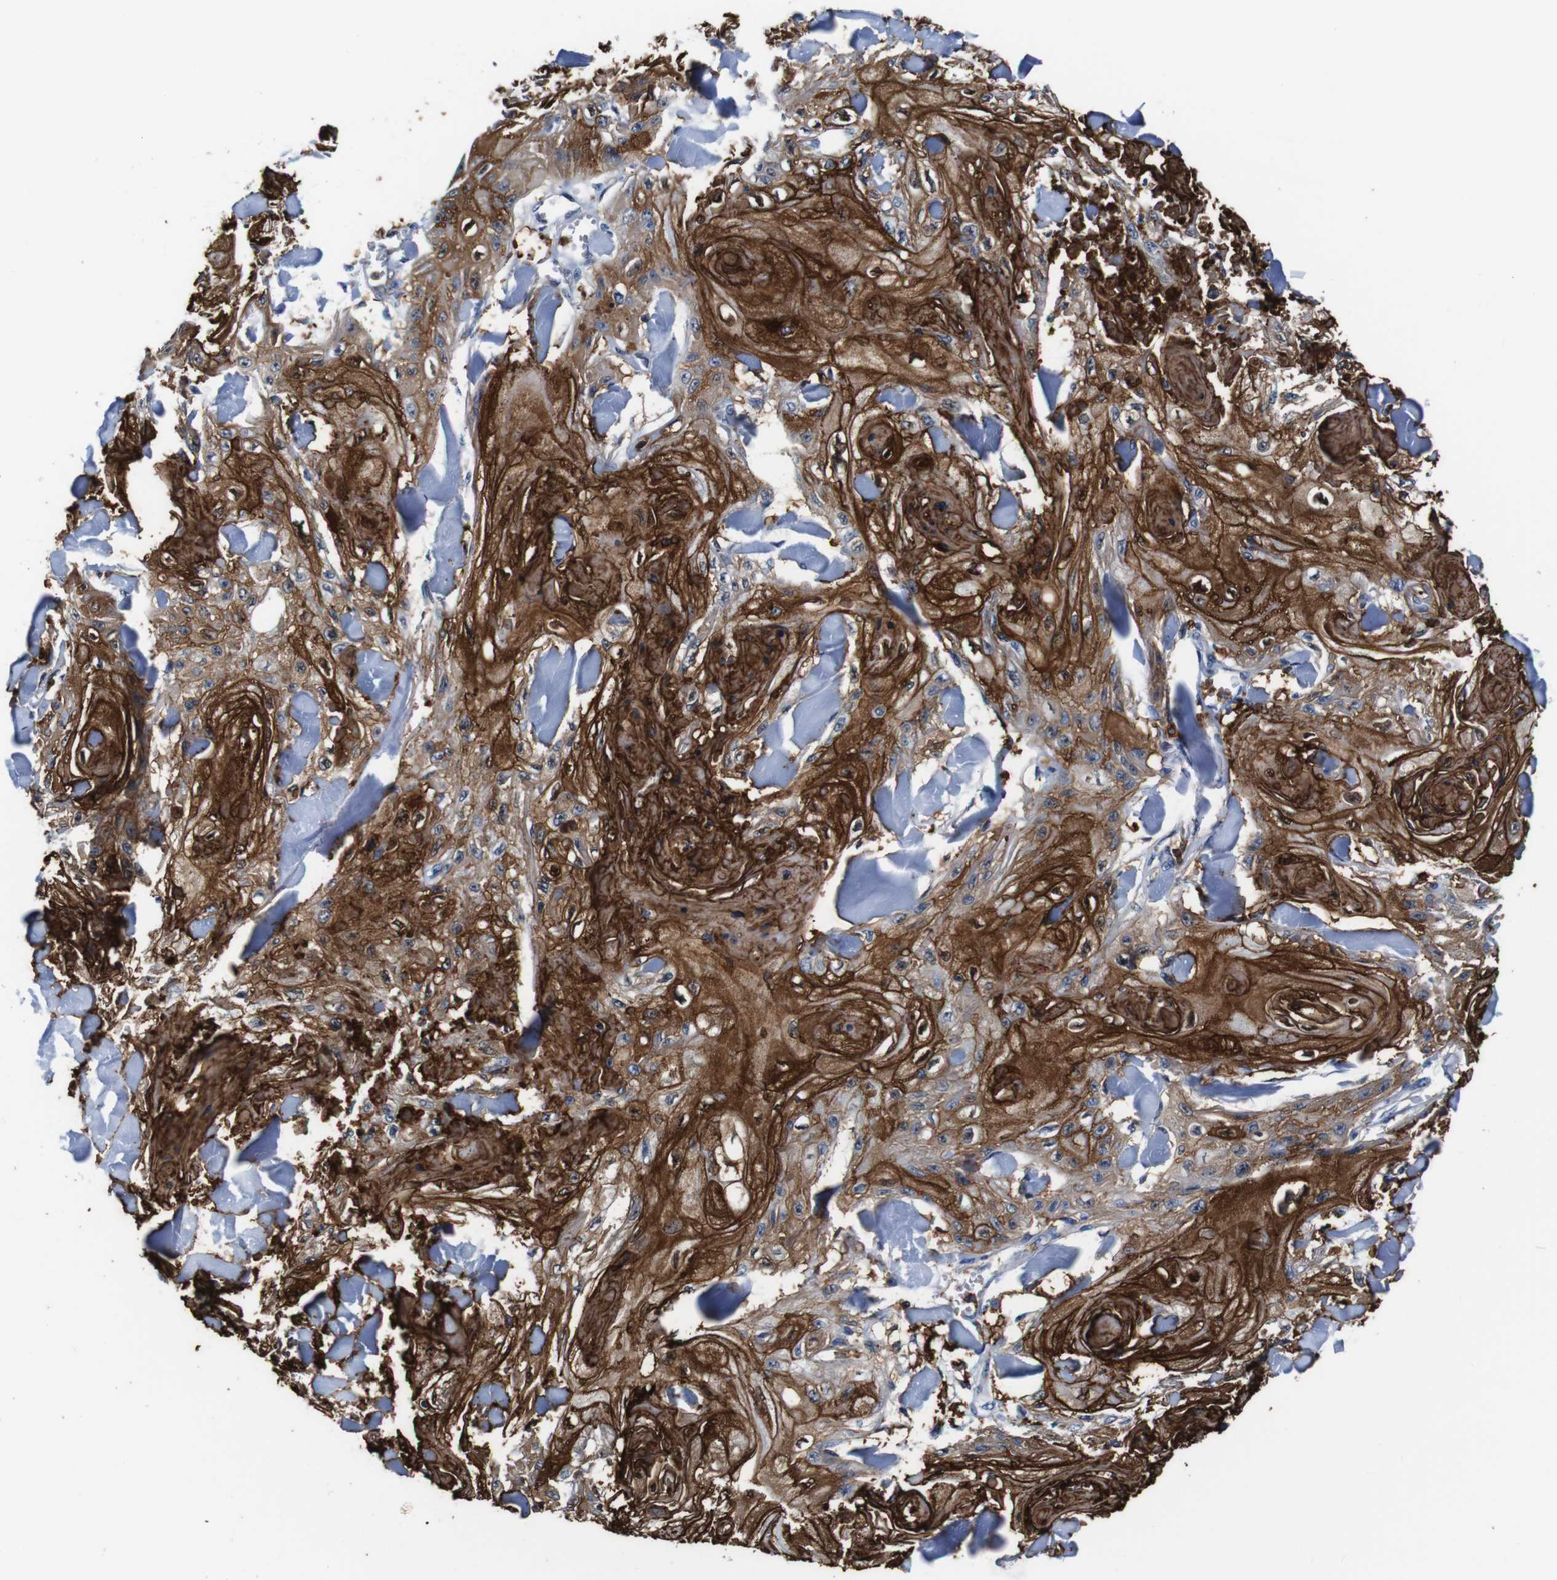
{"staining": {"intensity": "strong", "quantity": ">75%", "location": "cytoplasmic/membranous"}, "tissue": "skin cancer", "cell_type": "Tumor cells", "image_type": "cancer", "snomed": [{"axis": "morphology", "description": "Squamous cell carcinoma, NOS"}, {"axis": "topography", "description": "Skin"}], "caption": "Skin cancer (squamous cell carcinoma) stained for a protein (brown) displays strong cytoplasmic/membranous positive positivity in about >75% of tumor cells.", "gene": "ANXA1", "patient": {"sex": "male", "age": 74}}